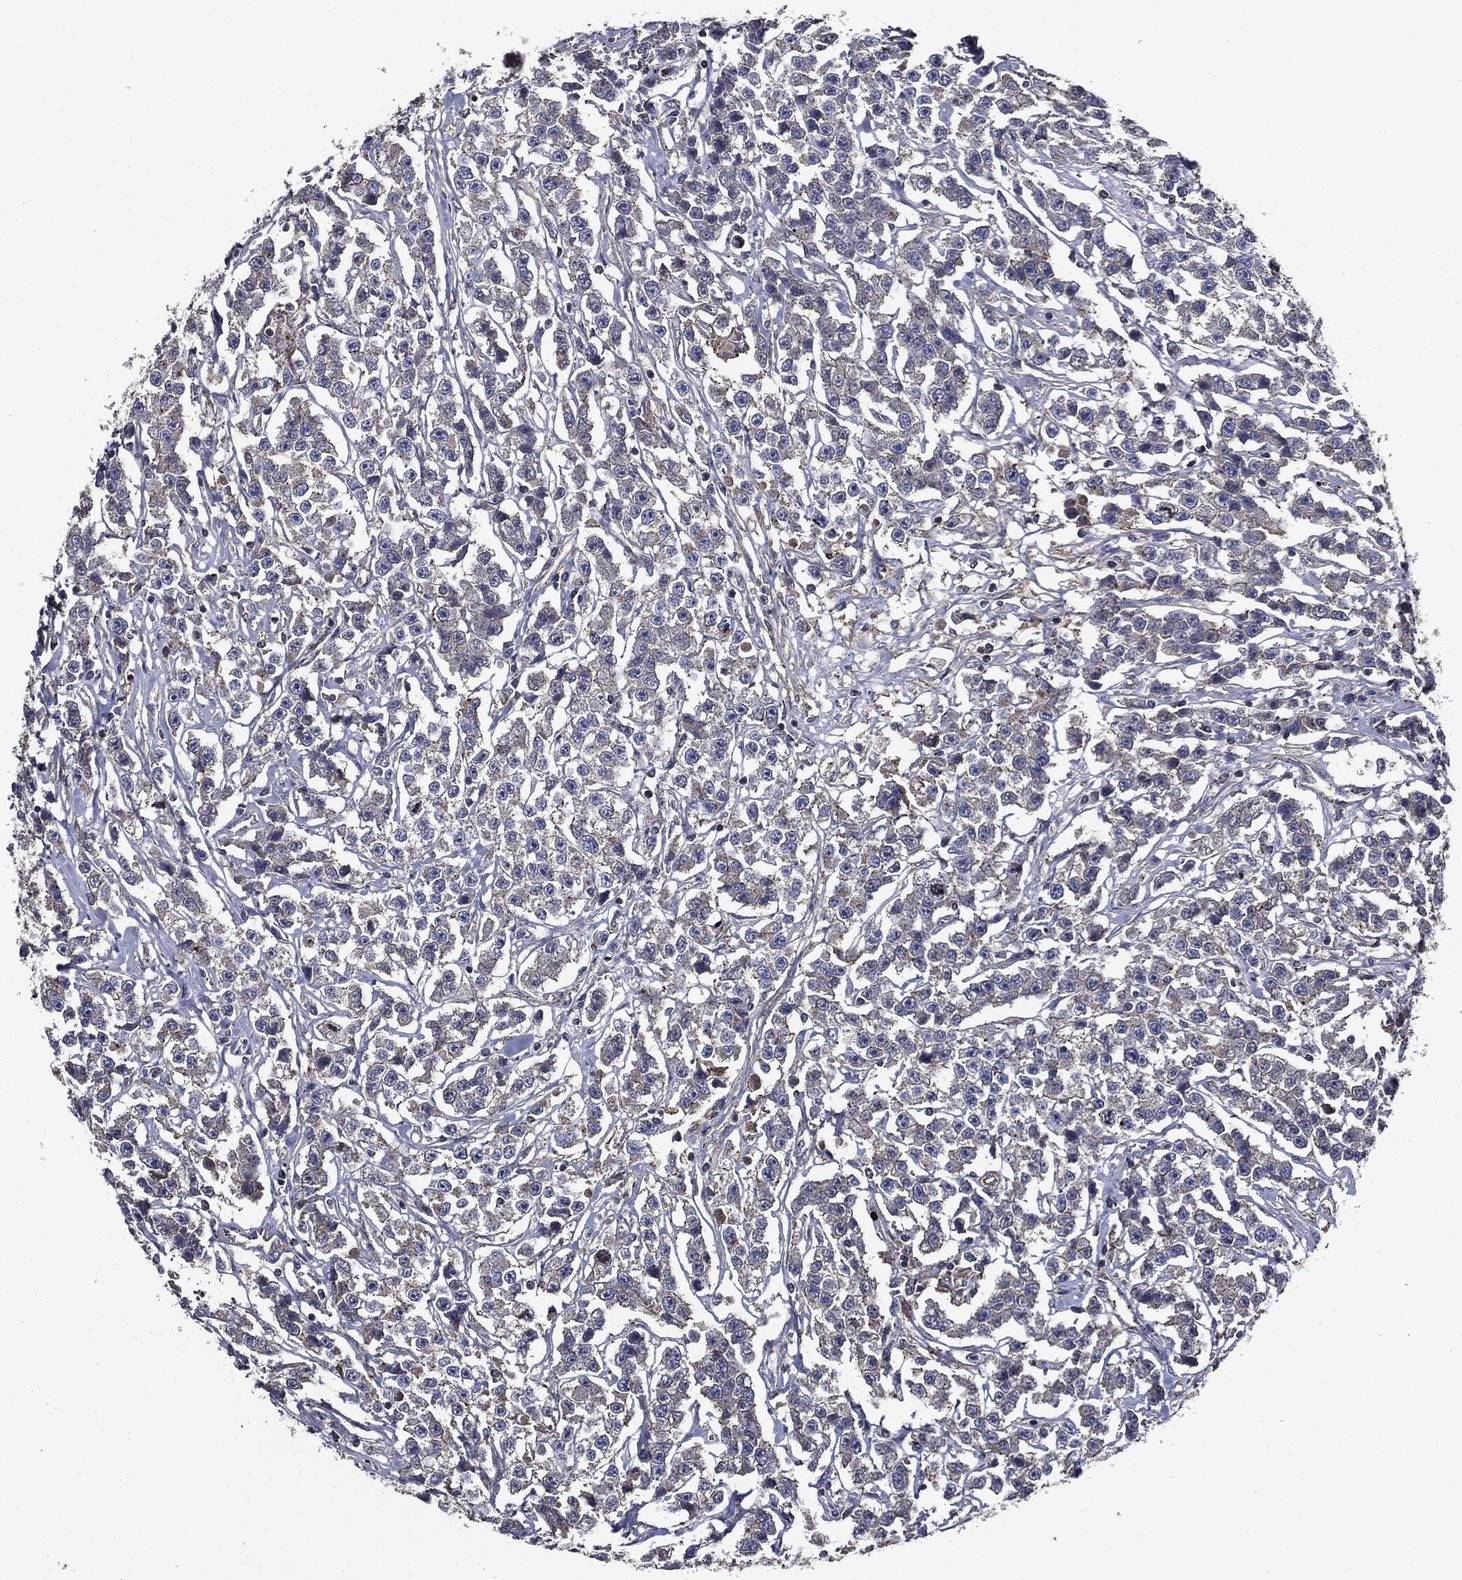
{"staining": {"intensity": "negative", "quantity": "none", "location": "none"}, "tissue": "testis cancer", "cell_type": "Tumor cells", "image_type": "cancer", "snomed": [{"axis": "morphology", "description": "Seminoma, NOS"}, {"axis": "topography", "description": "Testis"}], "caption": "Photomicrograph shows no significant protein expression in tumor cells of testis cancer (seminoma). (Stains: DAB immunohistochemistry (IHC) with hematoxylin counter stain, Microscopy: brightfield microscopy at high magnification).", "gene": "PDCD6IP", "patient": {"sex": "male", "age": 59}}